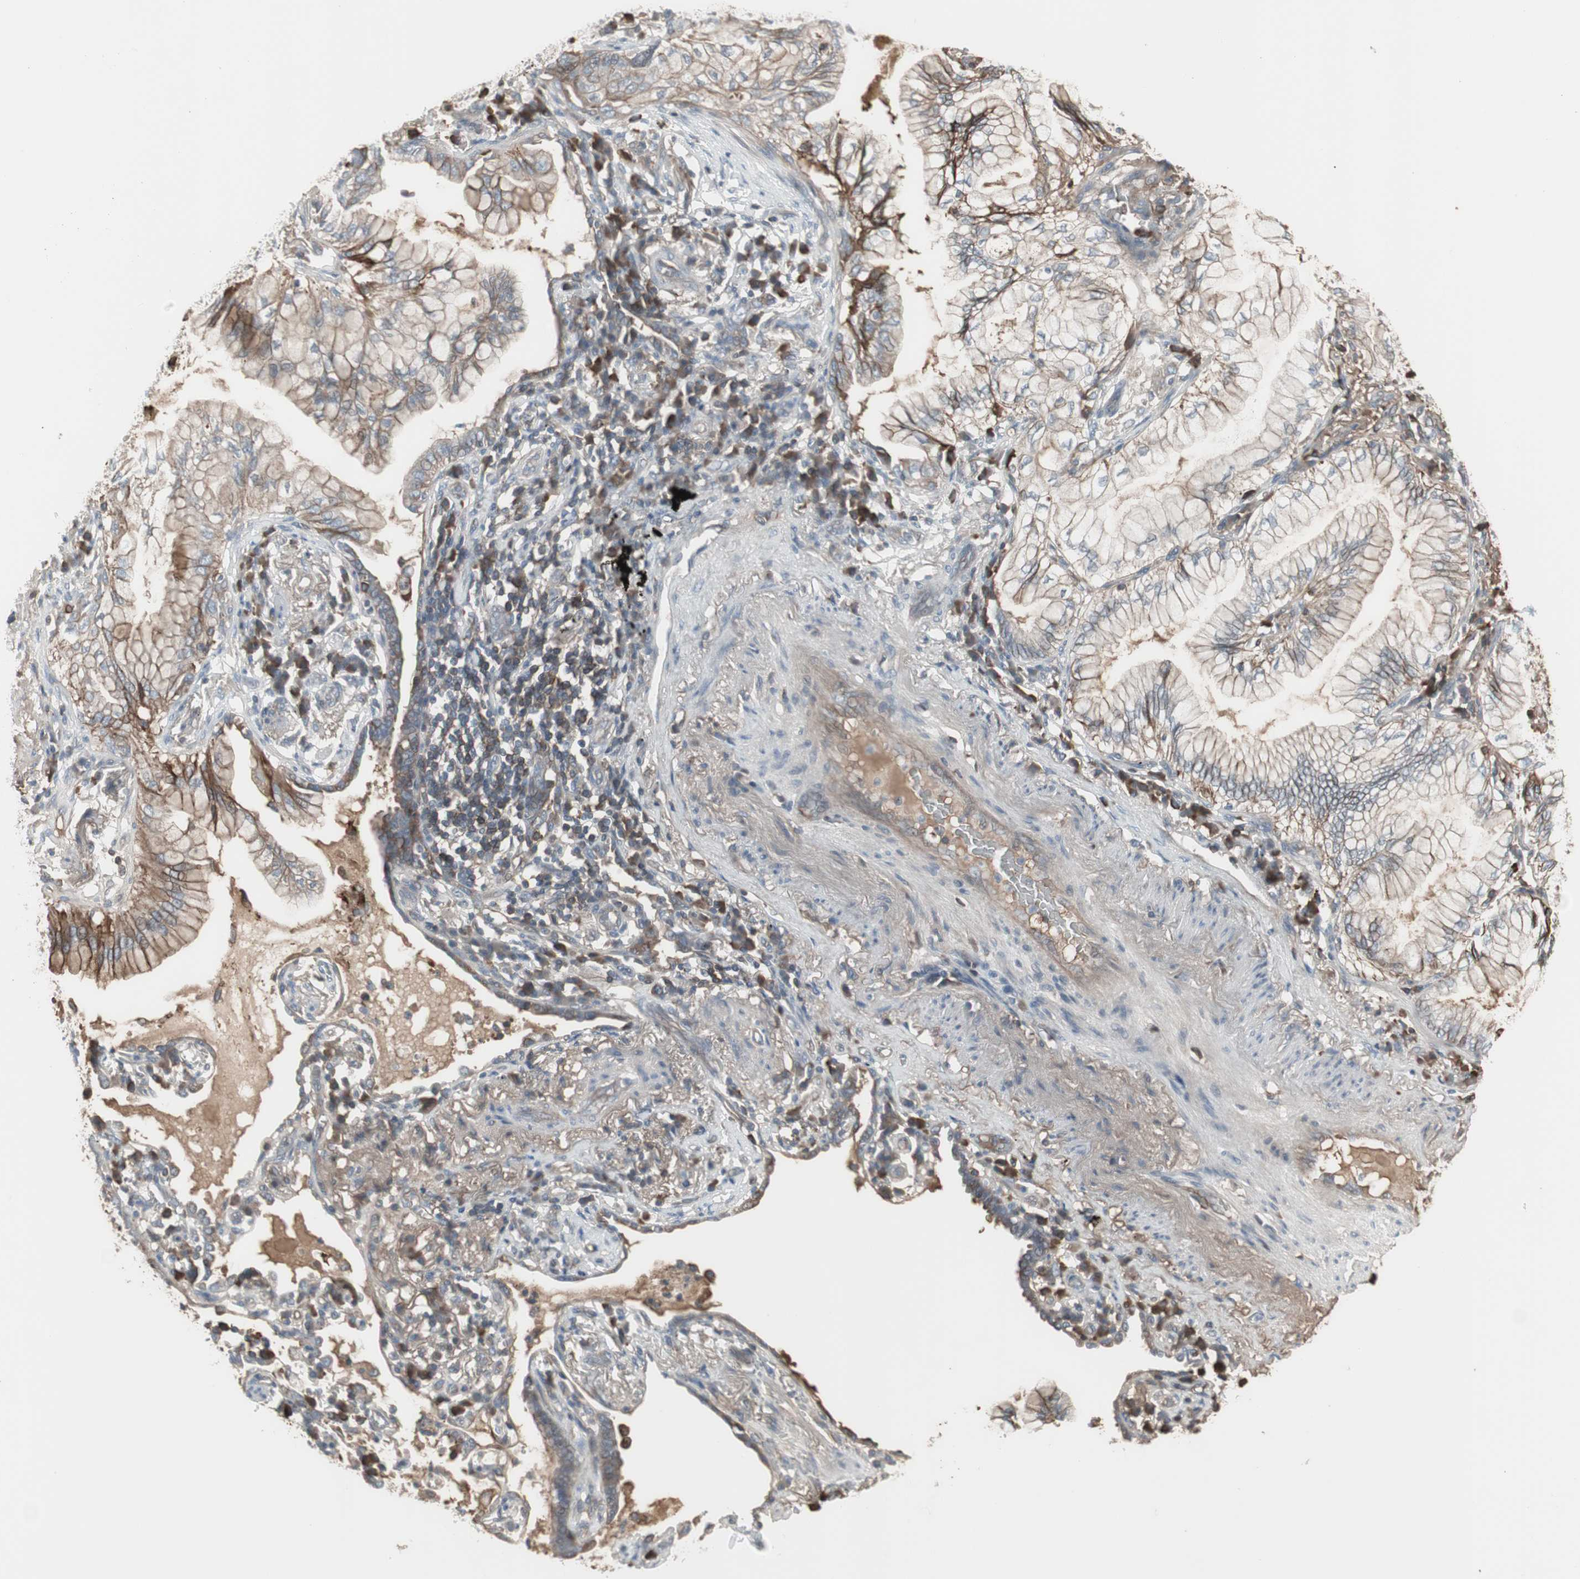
{"staining": {"intensity": "moderate", "quantity": ">75%", "location": "cytoplasmic/membranous"}, "tissue": "lung cancer", "cell_type": "Tumor cells", "image_type": "cancer", "snomed": [{"axis": "morphology", "description": "Adenocarcinoma, NOS"}, {"axis": "topography", "description": "Lung"}], "caption": "Protein analysis of lung adenocarcinoma tissue shows moderate cytoplasmic/membranous positivity in about >75% of tumor cells.", "gene": "ZSCAN32", "patient": {"sex": "female", "age": 70}}